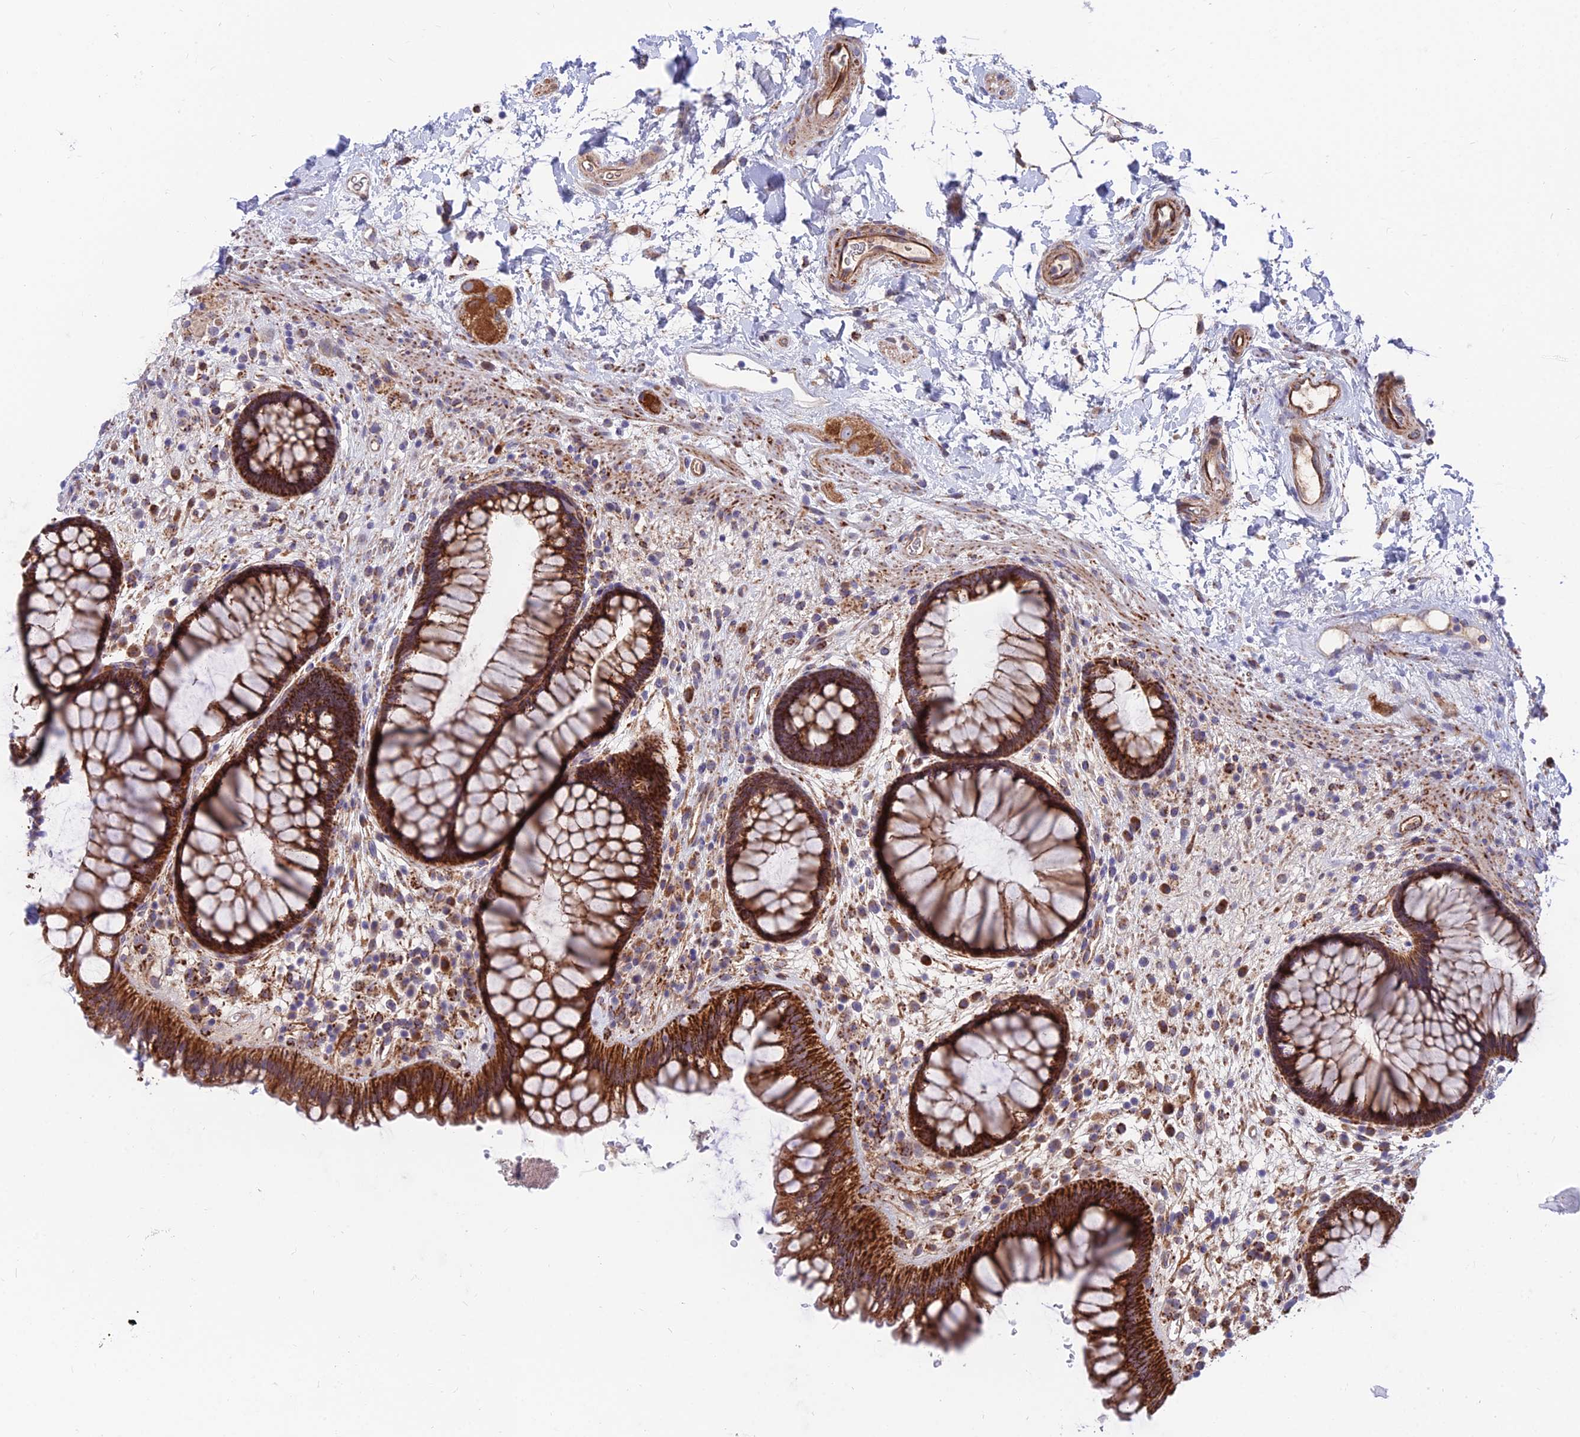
{"staining": {"intensity": "strong", "quantity": ">75%", "location": "cytoplasmic/membranous"}, "tissue": "rectum", "cell_type": "Glandular cells", "image_type": "normal", "snomed": [{"axis": "morphology", "description": "Normal tissue, NOS"}, {"axis": "topography", "description": "Rectum"}], "caption": "High-power microscopy captured an immunohistochemistry (IHC) image of normal rectum, revealing strong cytoplasmic/membranous positivity in about >75% of glandular cells.", "gene": "TIGD6", "patient": {"sex": "male", "age": 51}}